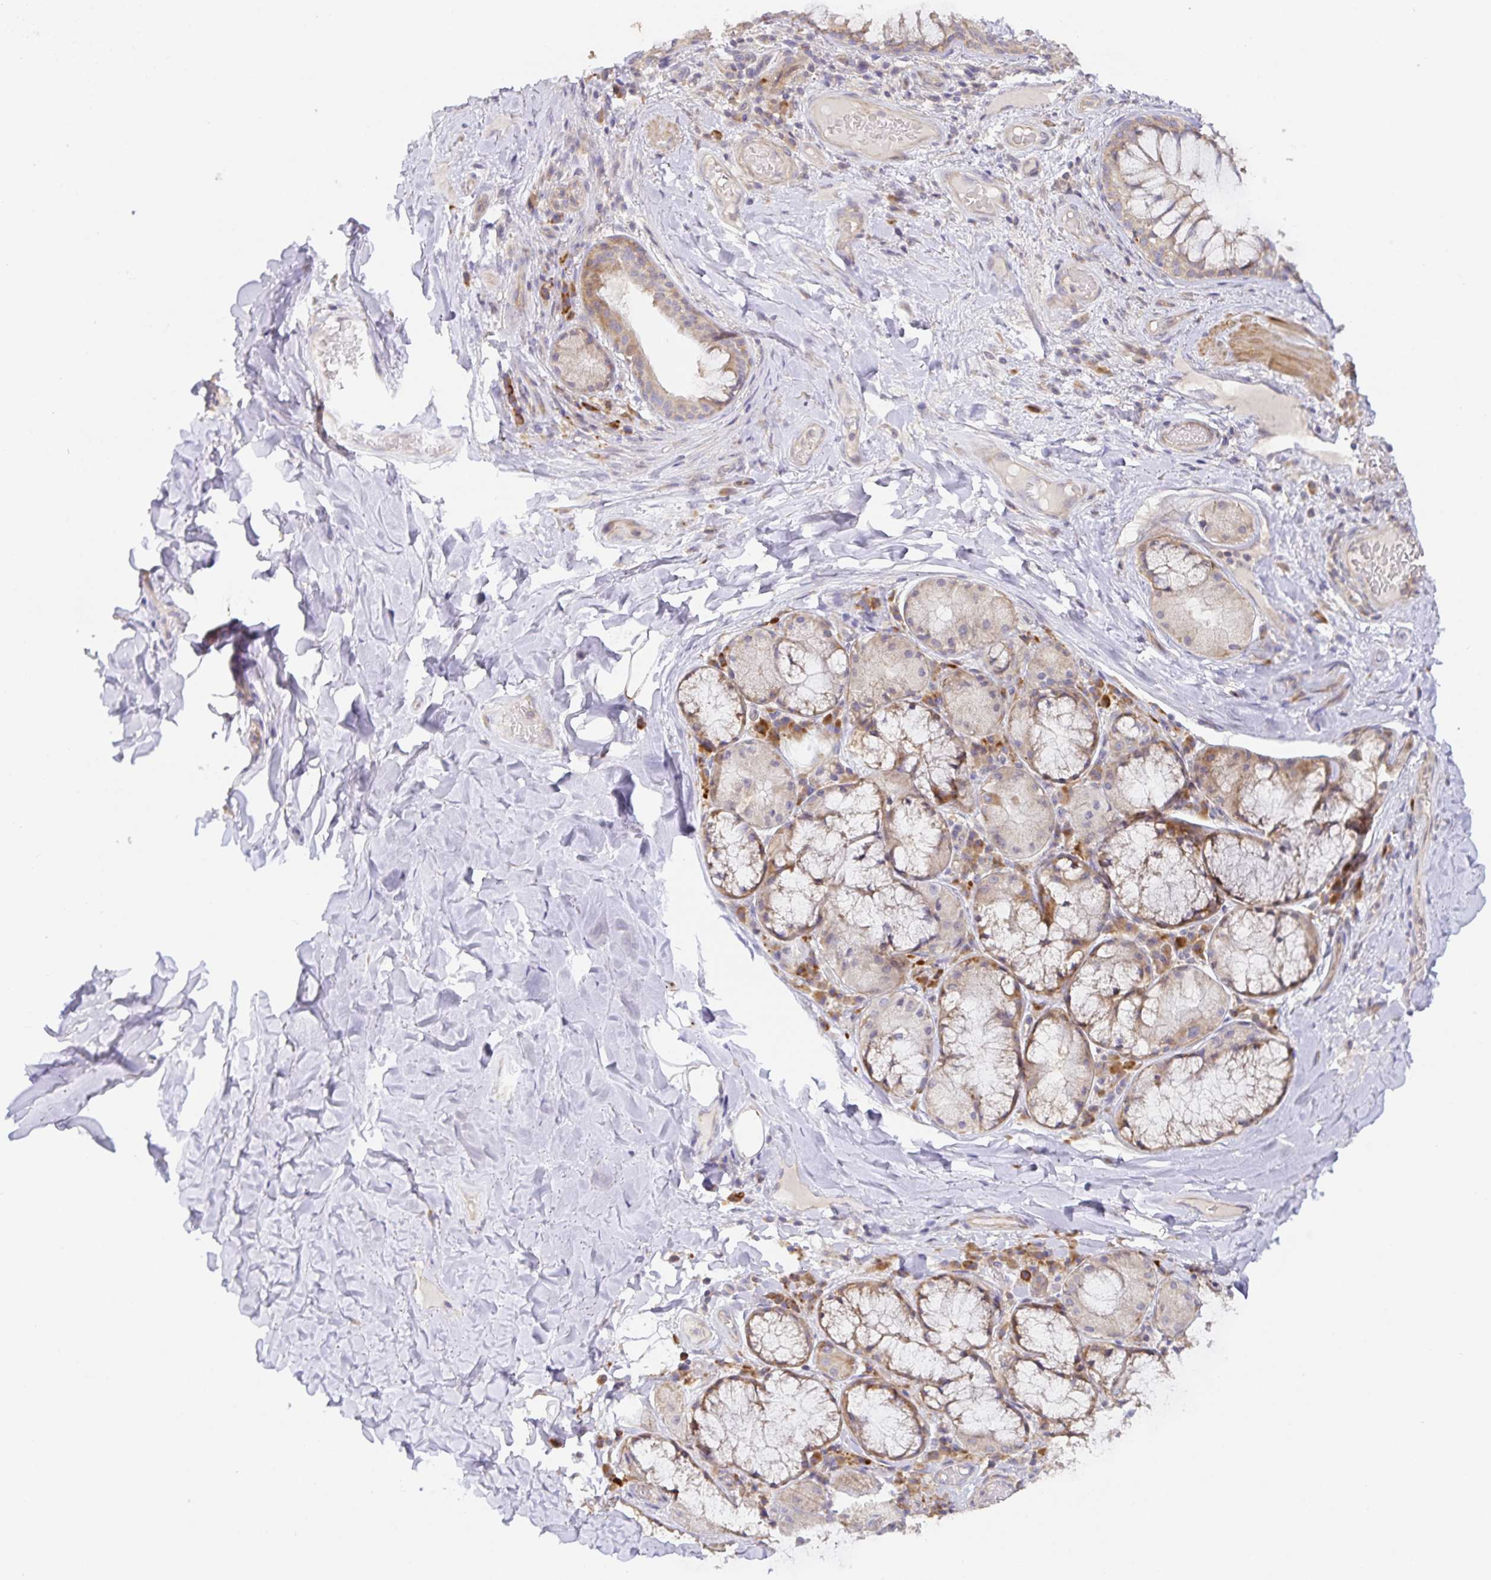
{"staining": {"intensity": "negative", "quantity": "none", "location": "none"}, "tissue": "adipose tissue", "cell_type": "Adipocytes", "image_type": "normal", "snomed": [{"axis": "morphology", "description": "Normal tissue, NOS"}, {"axis": "topography", "description": "Cartilage tissue"}, {"axis": "topography", "description": "Bronchus"}], "caption": "IHC of benign adipose tissue reveals no staining in adipocytes.", "gene": "ZDHHC11B", "patient": {"sex": "male", "age": 64}}